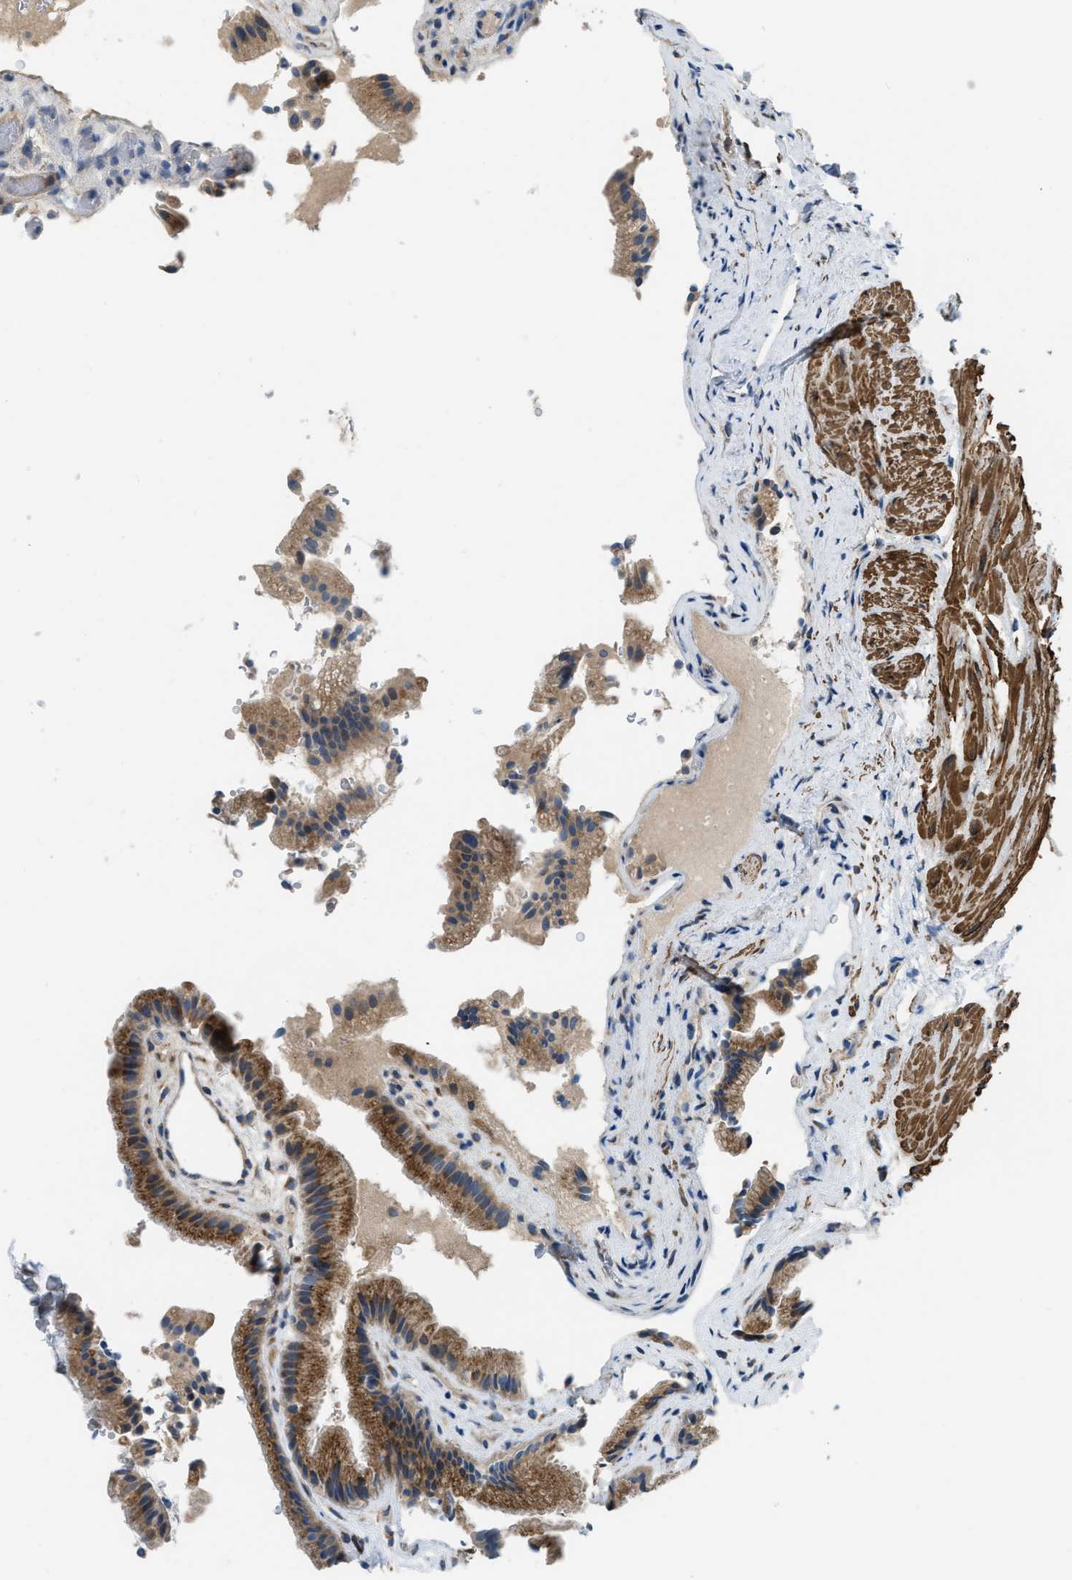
{"staining": {"intensity": "strong", "quantity": ">75%", "location": "cytoplasmic/membranous"}, "tissue": "gallbladder", "cell_type": "Glandular cells", "image_type": "normal", "snomed": [{"axis": "morphology", "description": "Normal tissue, NOS"}, {"axis": "topography", "description": "Gallbladder"}], "caption": "Approximately >75% of glandular cells in unremarkable gallbladder reveal strong cytoplasmic/membranous protein positivity as visualized by brown immunohistochemical staining.", "gene": "BMPR1A", "patient": {"sex": "male", "age": 49}}